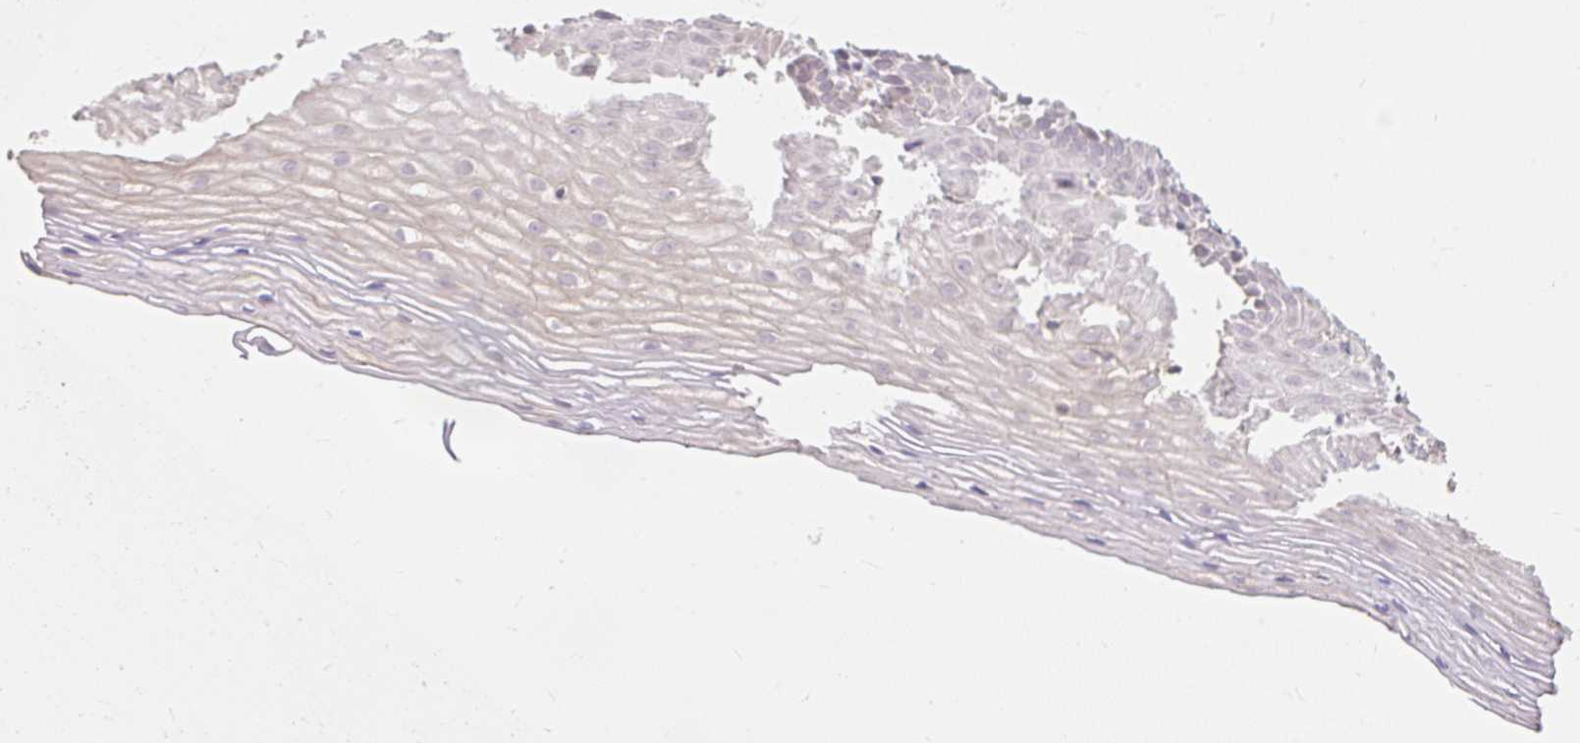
{"staining": {"intensity": "negative", "quantity": "none", "location": "none"}, "tissue": "cervix", "cell_type": "Glandular cells", "image_type": "normal", "snomed": [{"axis": "morphology", "description": "Normal tissue, NOS"}, {"axis": "topography", "description": "Cervix"}], "caption": "Photomicrograph shows no protein positivity in glandular cells of benign cervix. The staining is performed using DAB brown chromogen with nuclei counter-stained in using hematoxylin.", "gene": "EMC10", "patient": {"sex": "female", "age": 36}}